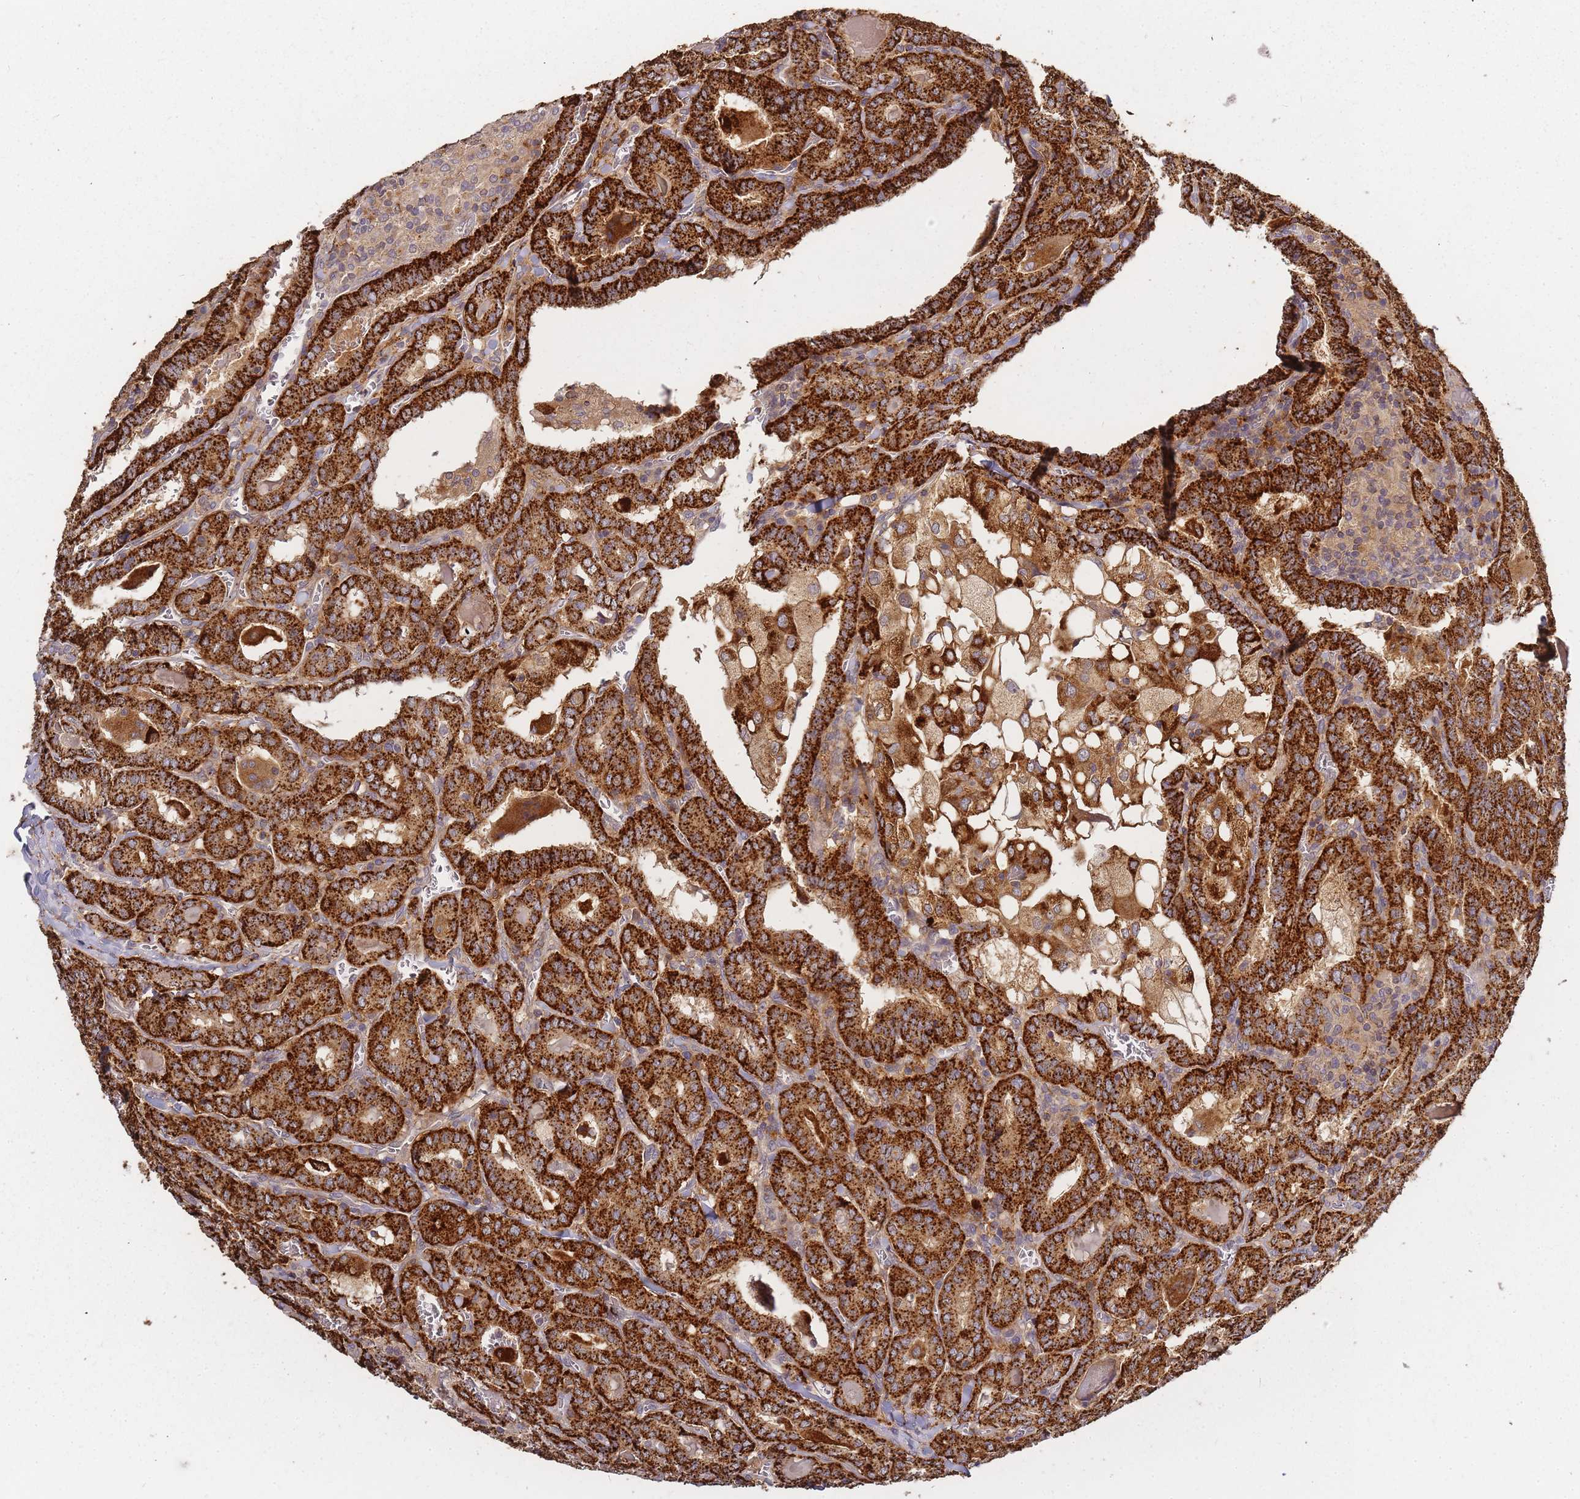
{"staining": {"intensity": "strong", "quantity": ">75%", "location": "cytoplasmic/membranous"}, "tissue": "thyroid cancer", "cell_type": "Tumor cells", "image_type": "cancer", "snomed": [{"axis": "morphology", "description": "Papillary adenocarcinoma, NOS"}, {"axis": "topography", "description": "Thyroid gland"}], "caption": "Strong cytoplasmic/membranous protein staining is seen in about >75% of tumor cells in thyroid cancer.", "gene": "ATG5", "patient": {"sex": "female", "age": 72}}